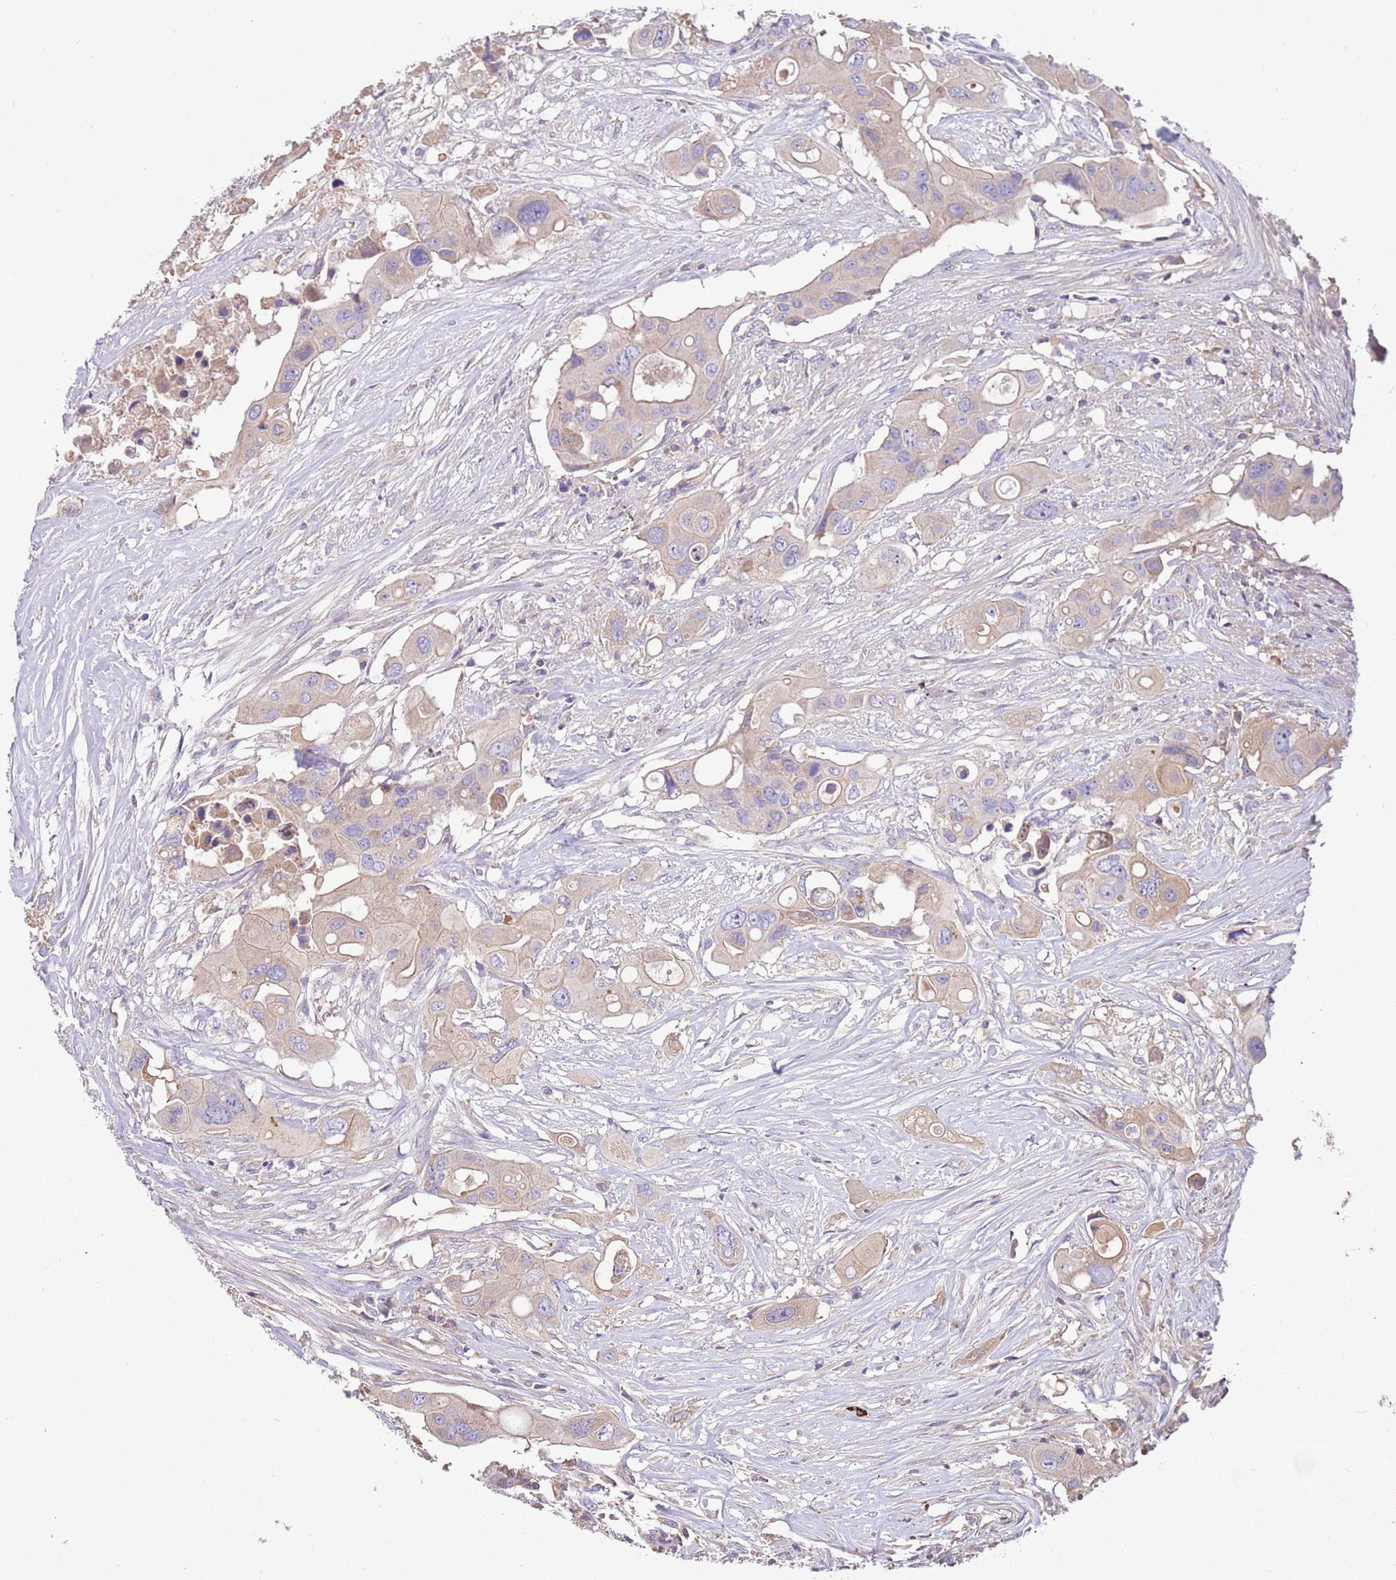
{"staining": {"intensity": "weak", "quantity": ">75%", "location": "cytoplasmic/membranous"}, "tissue": "colorectal cancer", "cell_type": "Tumor cells", "image_type": "cancer", "snomed": [{"axis": "morphology", "description": "Adenocarcinoma, NOS"}, {"axis": "topography", "description": "Colon"}], "caption": "Immunohistochemistry staining of colorectal adenocarcinoma, which shows low levels of weak cytoplasmic/membranous expression in approximately >75% of tumor cells indicating weak cytoplasmic/membranous protein staining. The staining was performed using DAB (3,3'-diaminobenzidine) (brown) for protein detection and nuclei were counterstained in hematoxylin (blue).", "gene": "TRMO", "patient": {"sex": "male", "age": 77}}